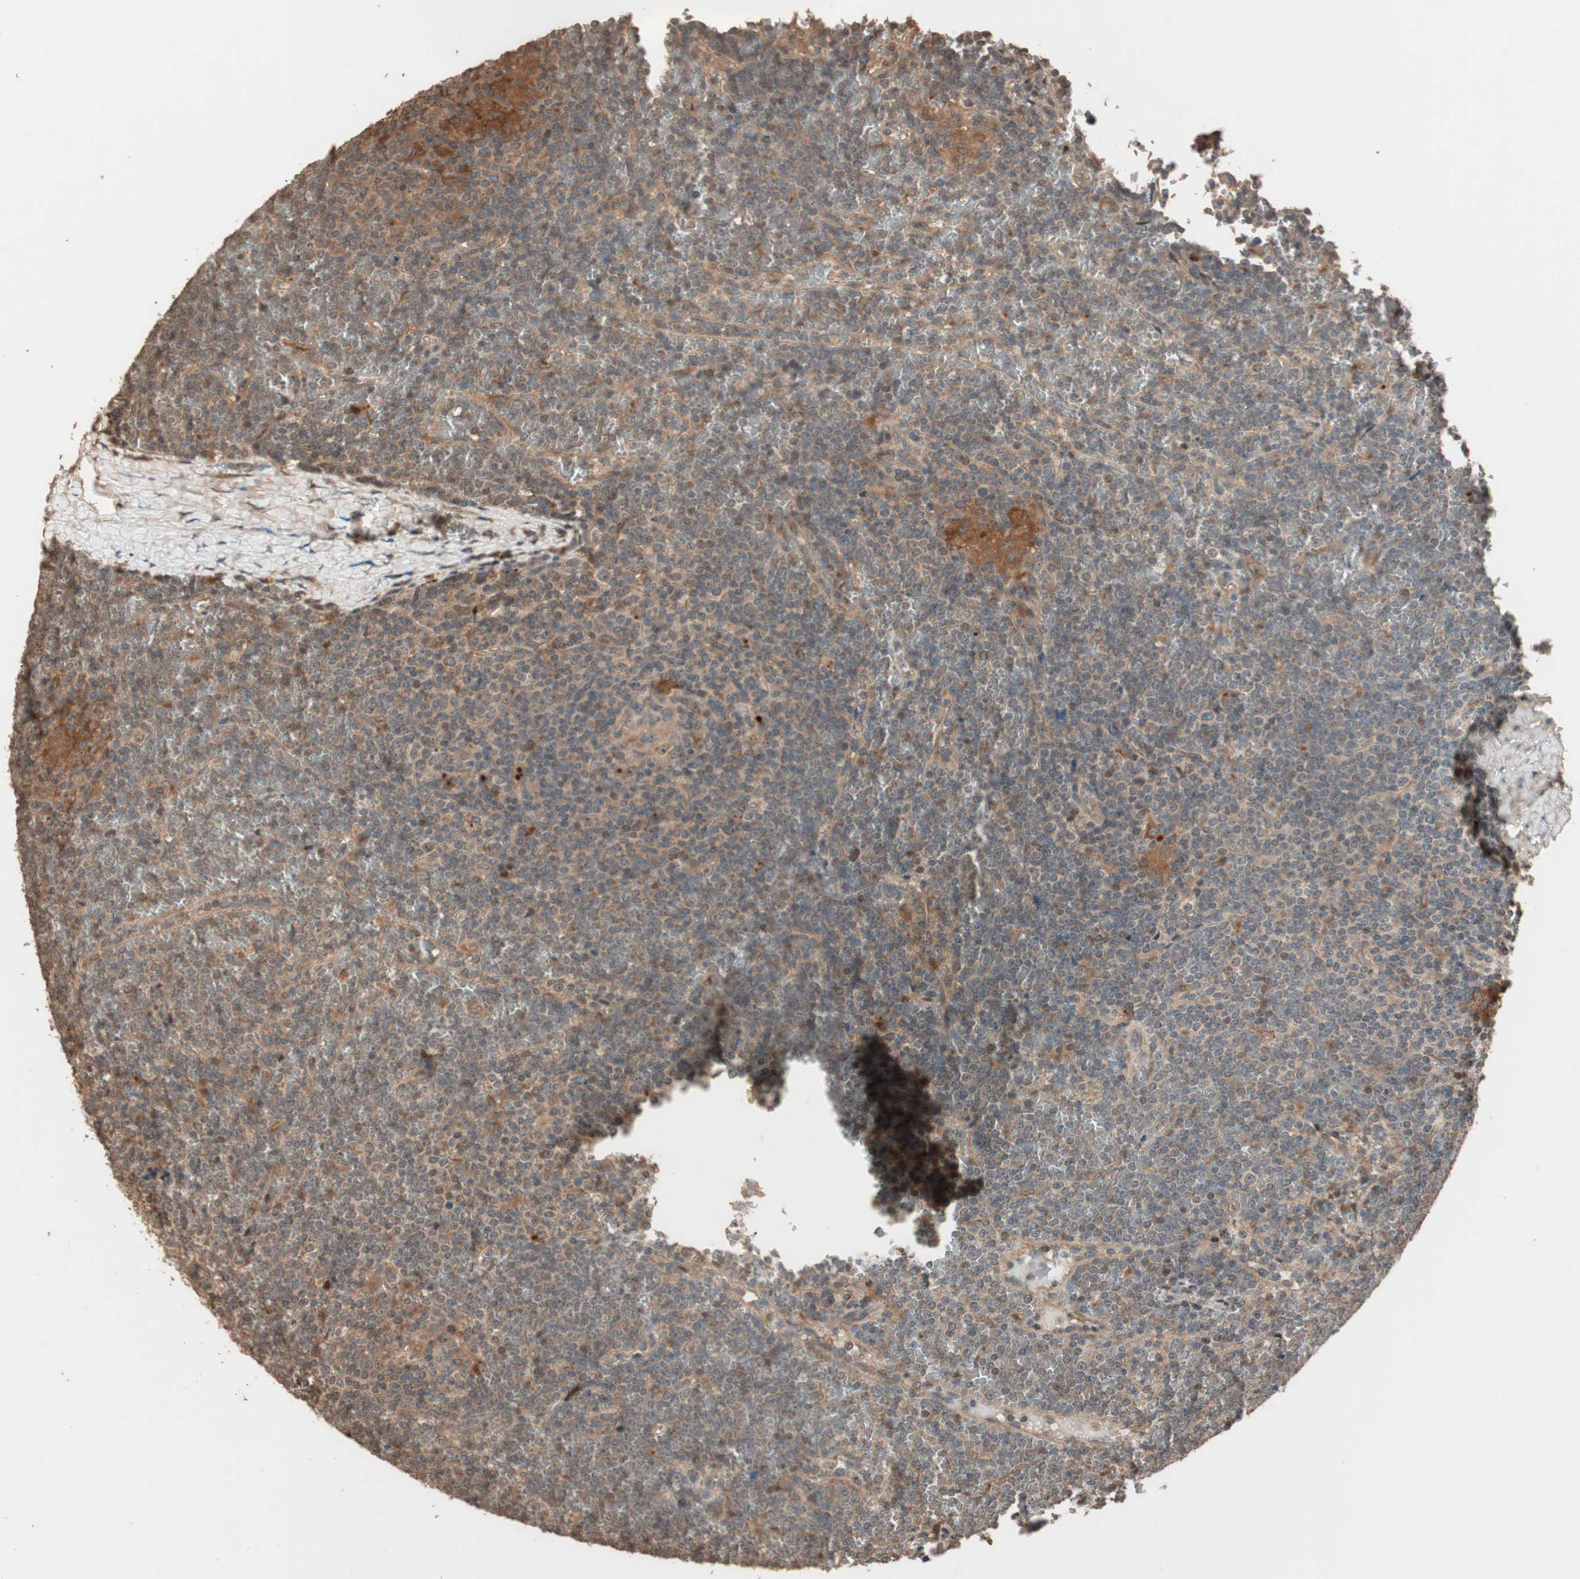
{"staining": {"intensity": "moderate", "quantity": ">75%", "location": "cytoplasmic/membranous,nuclear"}, "tissue": "lymphoma", "cell_type": "Tumor cells", "image_type": "cancer", "snomed": [{"axis": "morphology", "description": "Malignant lymphoma, non-Hodgkin's type, Low grade"}, {"axis": "topography", "description": "Spleen"}], "caption": "Human lymphoma stained with a protein marker shows moderate staining in tumor cells.", "gene": "USP20", "patient": {"sex": "female", "age": 19}}